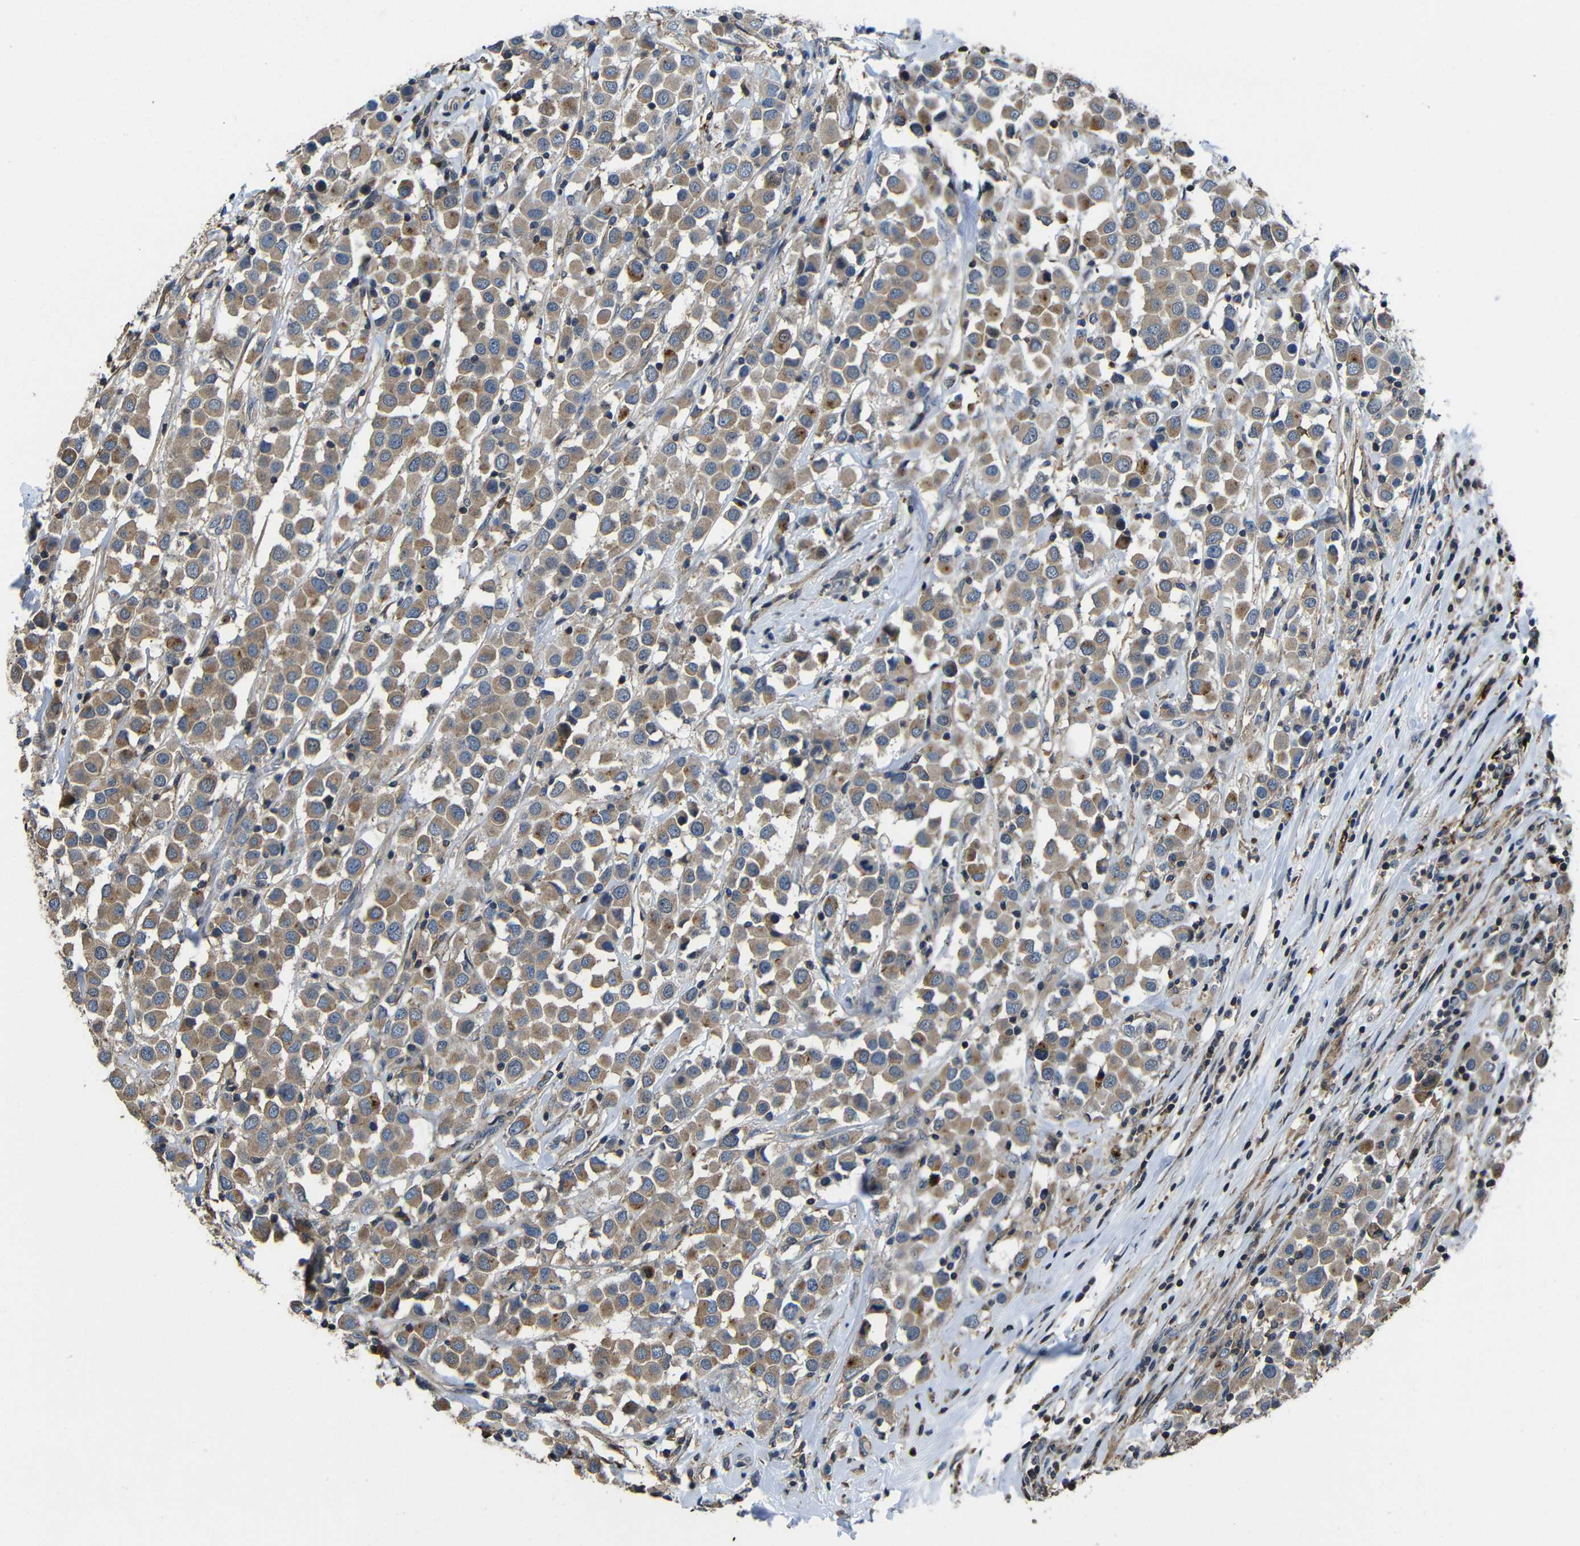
{"staining": {"intensity": "moderate", "quantity": ">75%", "location": "cytoplasmic/membranous"}, "tissue": "breast cancer", "cell_type": "Tumor cells", "image_type": "cancer", "snomed": [{"axis": "morphology", "description": "Duct carcinoma"}, {"axis": "topography", "description": "Breast"}], "caption": "Breast invasive ductal carcinoma tissue displays moderate cytoplasmic/membranous expression in approximately >75% of tumor cells", "gene": "GDI1", "patient": {"sex": "female", "age": 61}}